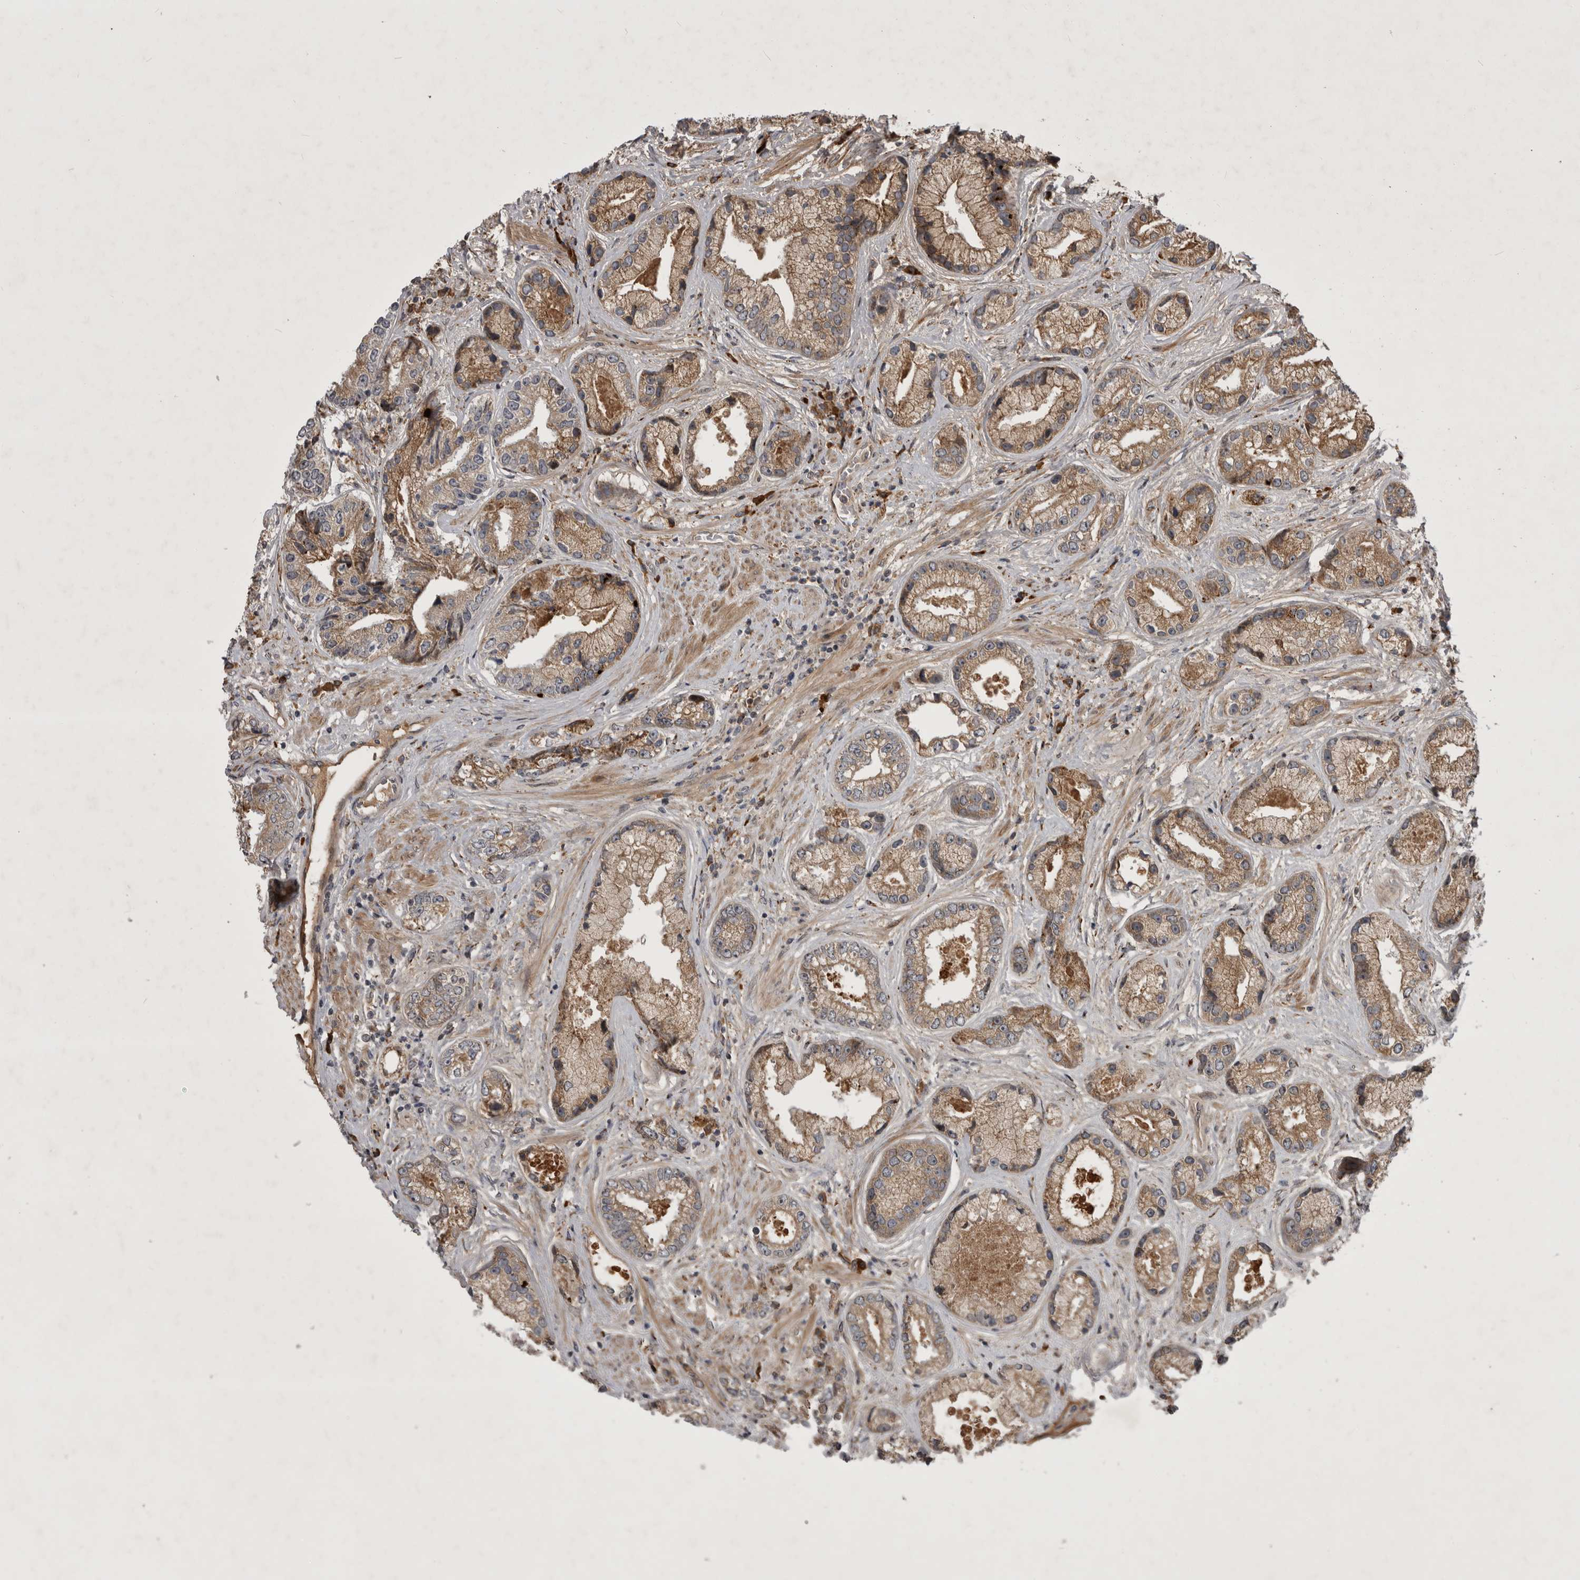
{"staining": {"intensity": "moderate", "quantity": ">75%", "location": "cytoplasmic/membranous"}, "tissue": "prostate cancer", "cell_type": "Tumor cells", "image_type": "cancer", "snomed": [{"axis": "morphology", "description": "Adenocarcinoma, High grade"}, {"axis": "topography", "description": "Prostate"}], "caption": "A brown stain shows moderate cytoplasmic/membranous expression of a protein in high-grade adenocarcinoma (prostate) tumor cells. The staining was performed using DAB to visualize the protein expression in brown, while the nuclei were stained in blue with hematoxylin (Magnification: 20x).", "gene": "RAB3GAP2", "patient": {"sex": "male", "age": 61}}